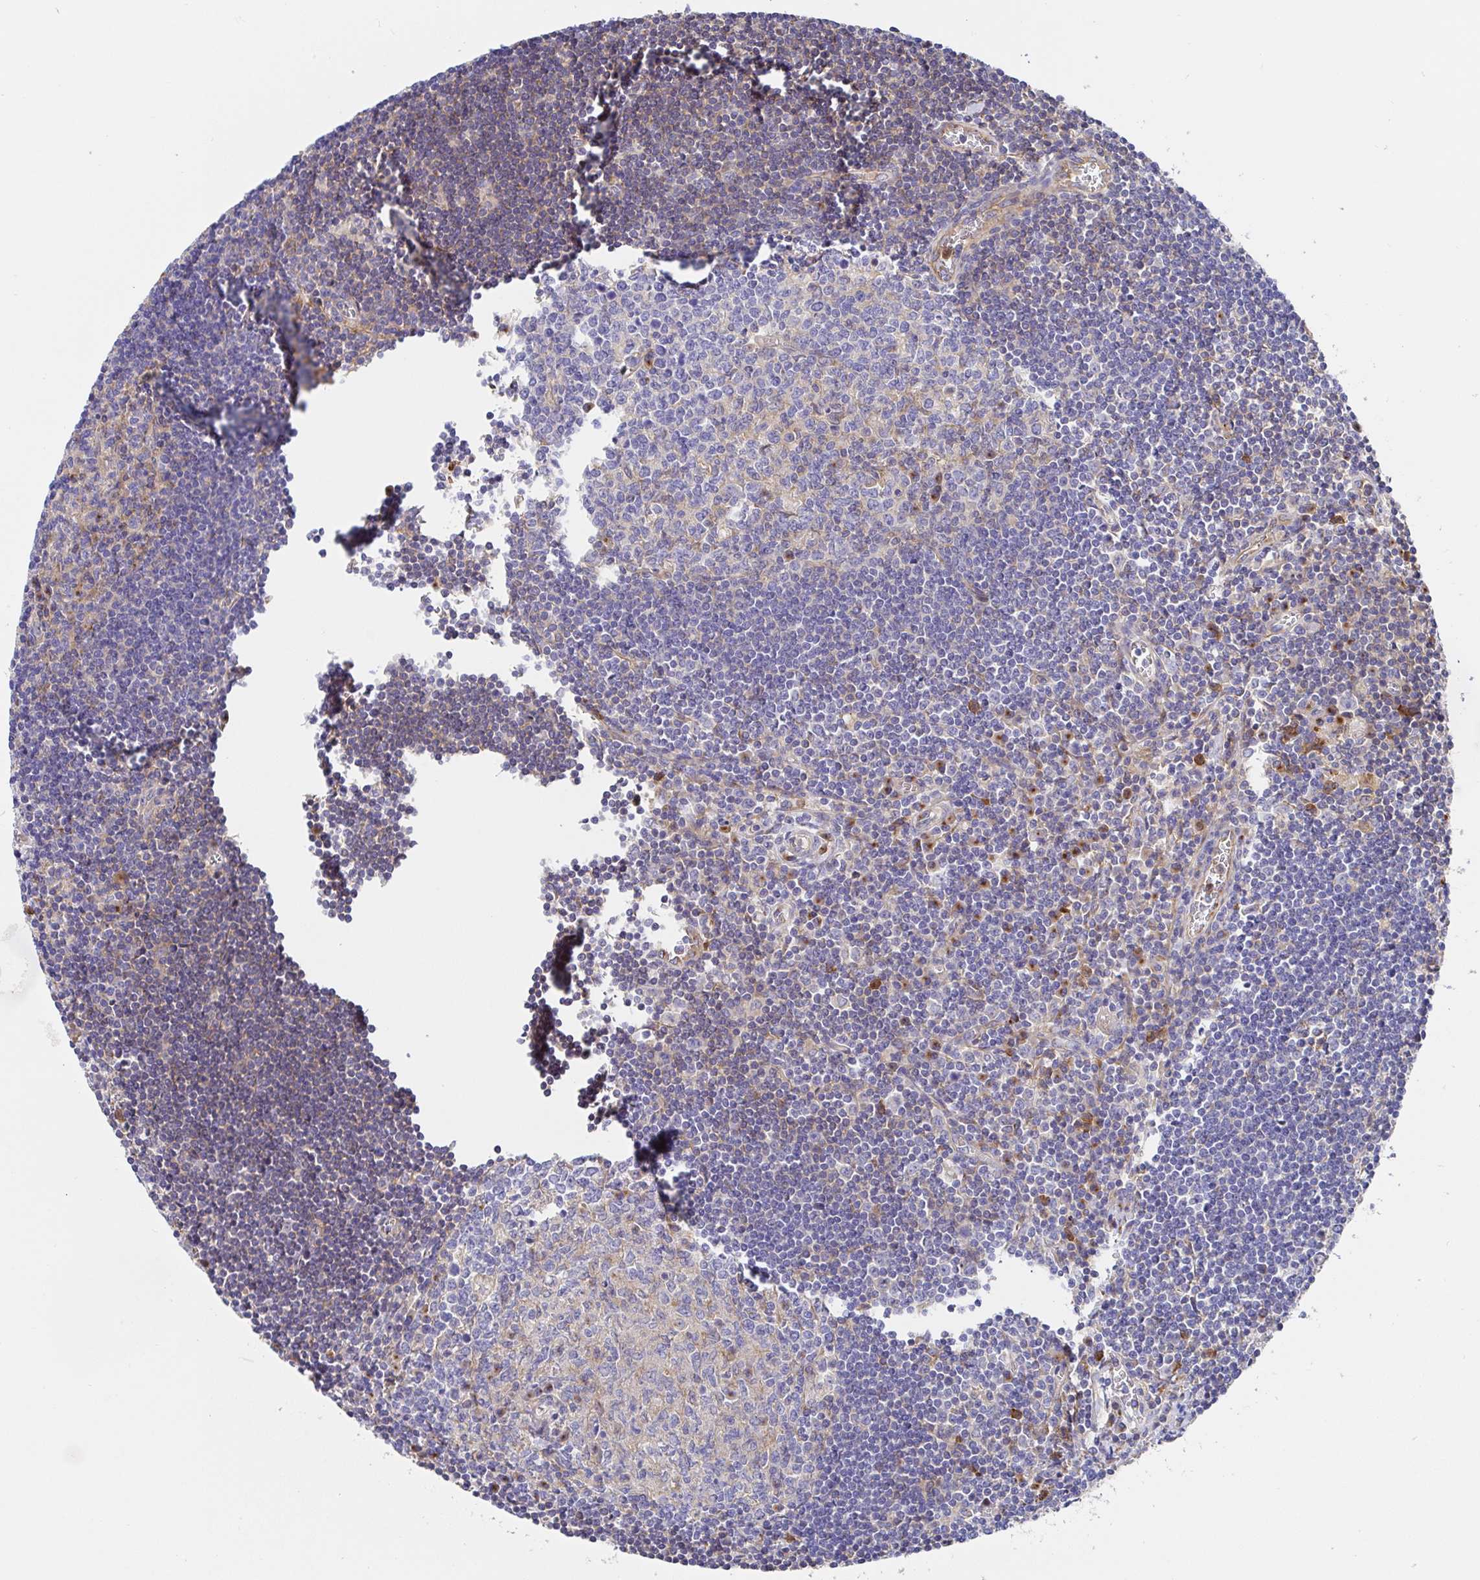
{"staining": {"intensity": "moderate", "quantity": "<25%", "location": "cytoplasmic/membranous"}, "tissue": "lymph node", "cell_type": "Germinal center cells", "image_type": "normal", "snomed": [{"axis": "morphology", "description": "Normal tissue, NOS"}, {"axis": "topography", "description": "Lymph node"}], "caption": "Immunohistochemical staining of normal human lymph node reveals moderate cytoplasmic/membranous protein positivity in about <25% of germinal center cells.", "gene": "GOLGA1", "patient": {"sex": "male", "age": 67}}